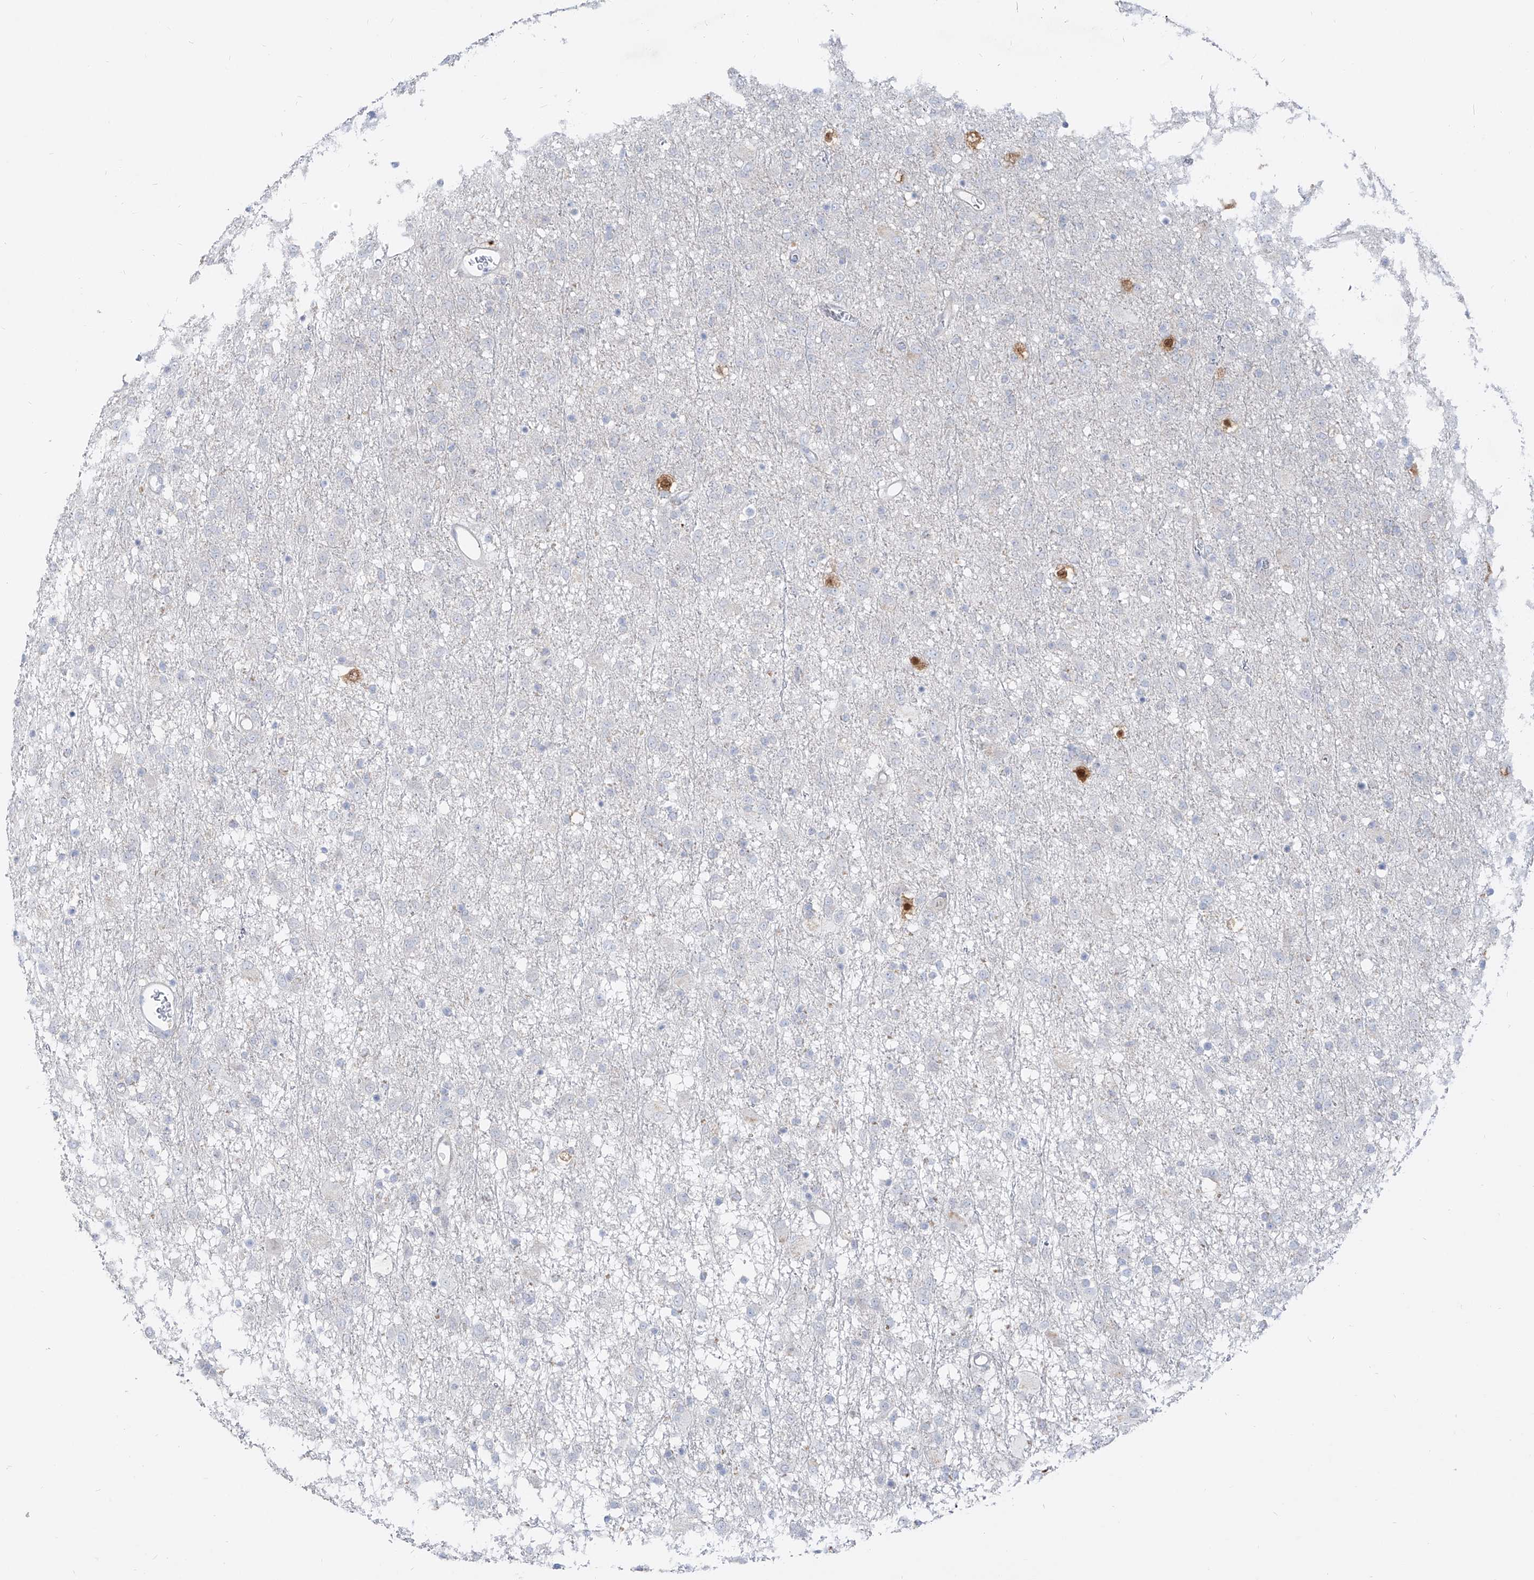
{"staining": {"intensity": "negative", "quantity": "none", "location": "none"}, "tissue": "glioma", "cell_type": "Tumor cells", "image_type": "cancer", "snomed": [{"axis": "morphology", "description": "Glioma, malignant, Low grade"}, {"axis": "topography", "description": "Brain"}], "caption": "DAB (3,3'-diaminobenzidine) immunohistochemical staining of human malignant glioma (low-grade) exhibits no significant expression in tumor cells. The staining was performed using DAB to visualize the protein expression in brown, while the nuclei were stained in blue with hematoxylin (Magnification: 20x).", "gene": "RBFOX3", "patient": {"sex": "male", "age": 65}}